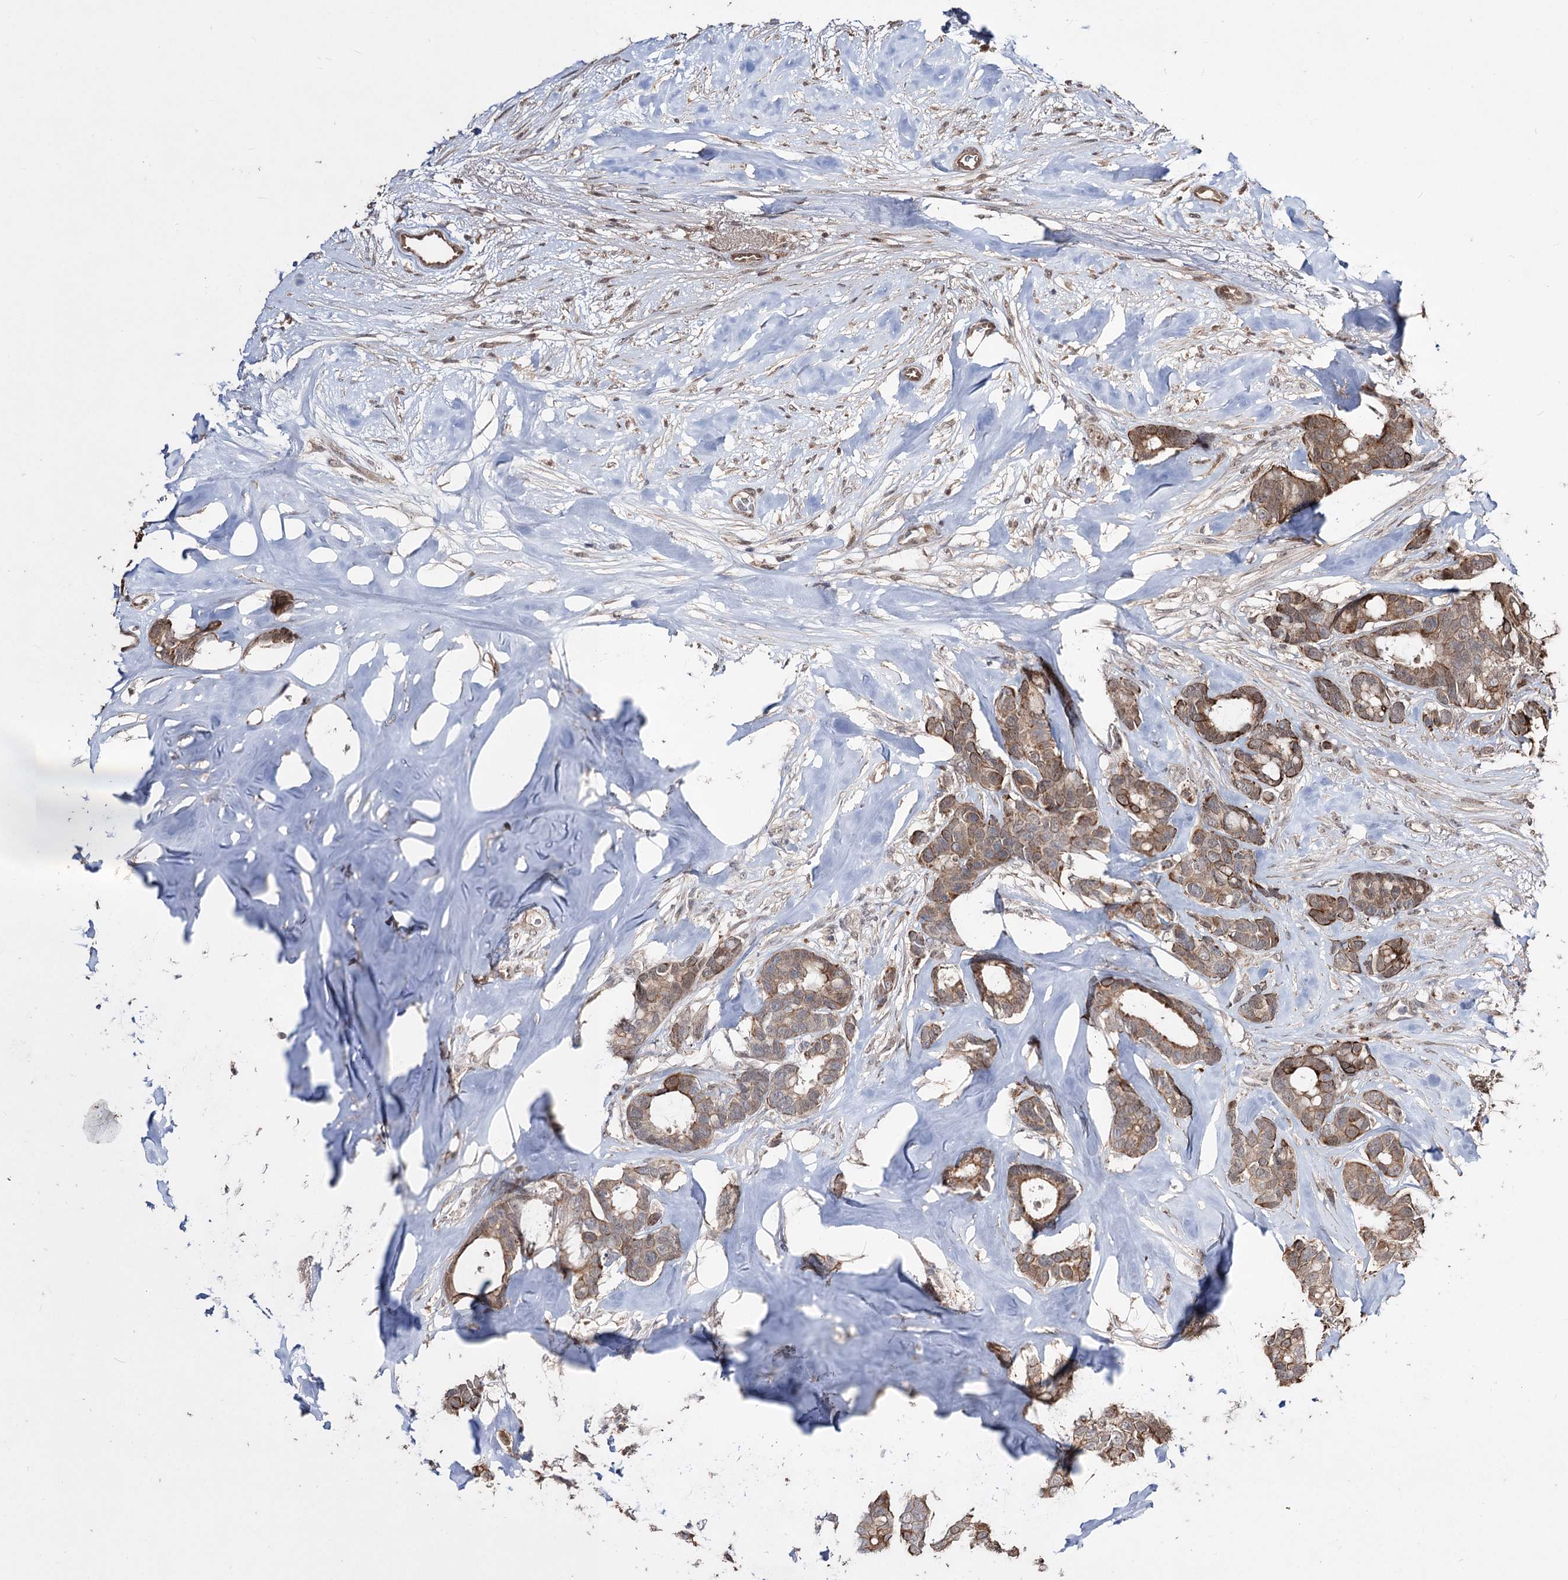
{"staining": {"intensity": "moderate", "quantity": ">75%", "location": "cytoplasmic/membranous"}, "tissue": "breast cancer", "cell_type": "Tumor cells", "image_type": "cancer", "snomed": [{"axis": "morphology", "description": "Duct carcinoma"}, {"axis": "topography", "description": "Breast"}], "caption": "Human breast cancer stained with a protein marker demonstrates moderate staining in tumor cells.", "gene": "CPNE8", "patient": {"sex": "female", "age": 87}}